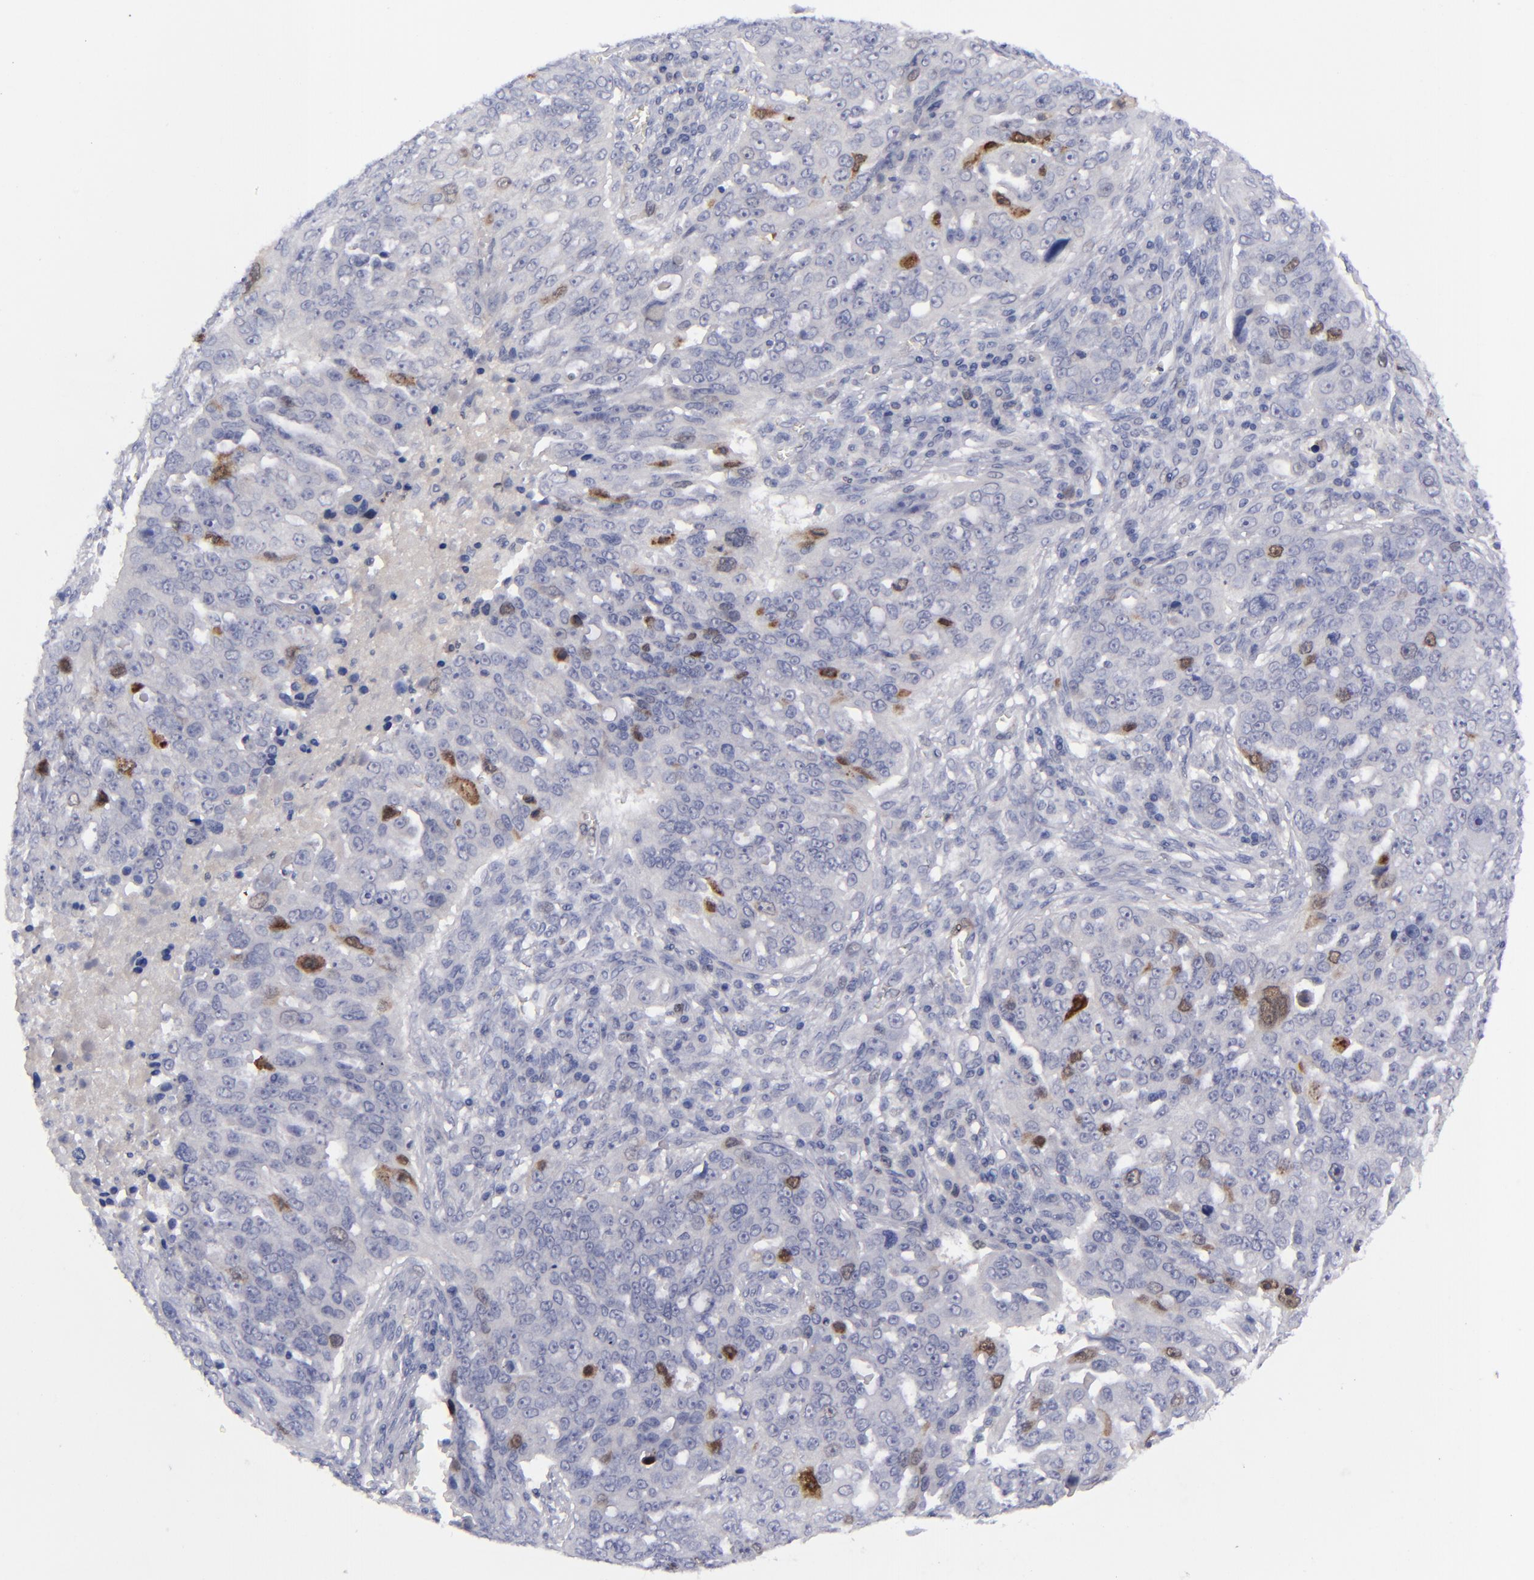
{"staining": {"intensity": "moderate", "quantity": "<25%", "location": "cytoplasmic/membranous,nuclear"}, "tissue": "ovarian cancer", "cell_type": "Tumor cells", "image_type": "cancer", "snomed": [{"axis": "morphology", "description": "Carcinoma, endometroid"}, {"axis": "topography", "description": "Ovary"}], "caption": "IHC micrograph of human endometroid carcinoma (ovarian) stained for a protein (brown), which reveals low levels of moderate cytoplasmic/membranous and nuclear positivity in approximately <25% of tumor cells.", "gene": "AURKA", "patient": {"sex": "female", "age": 75}}